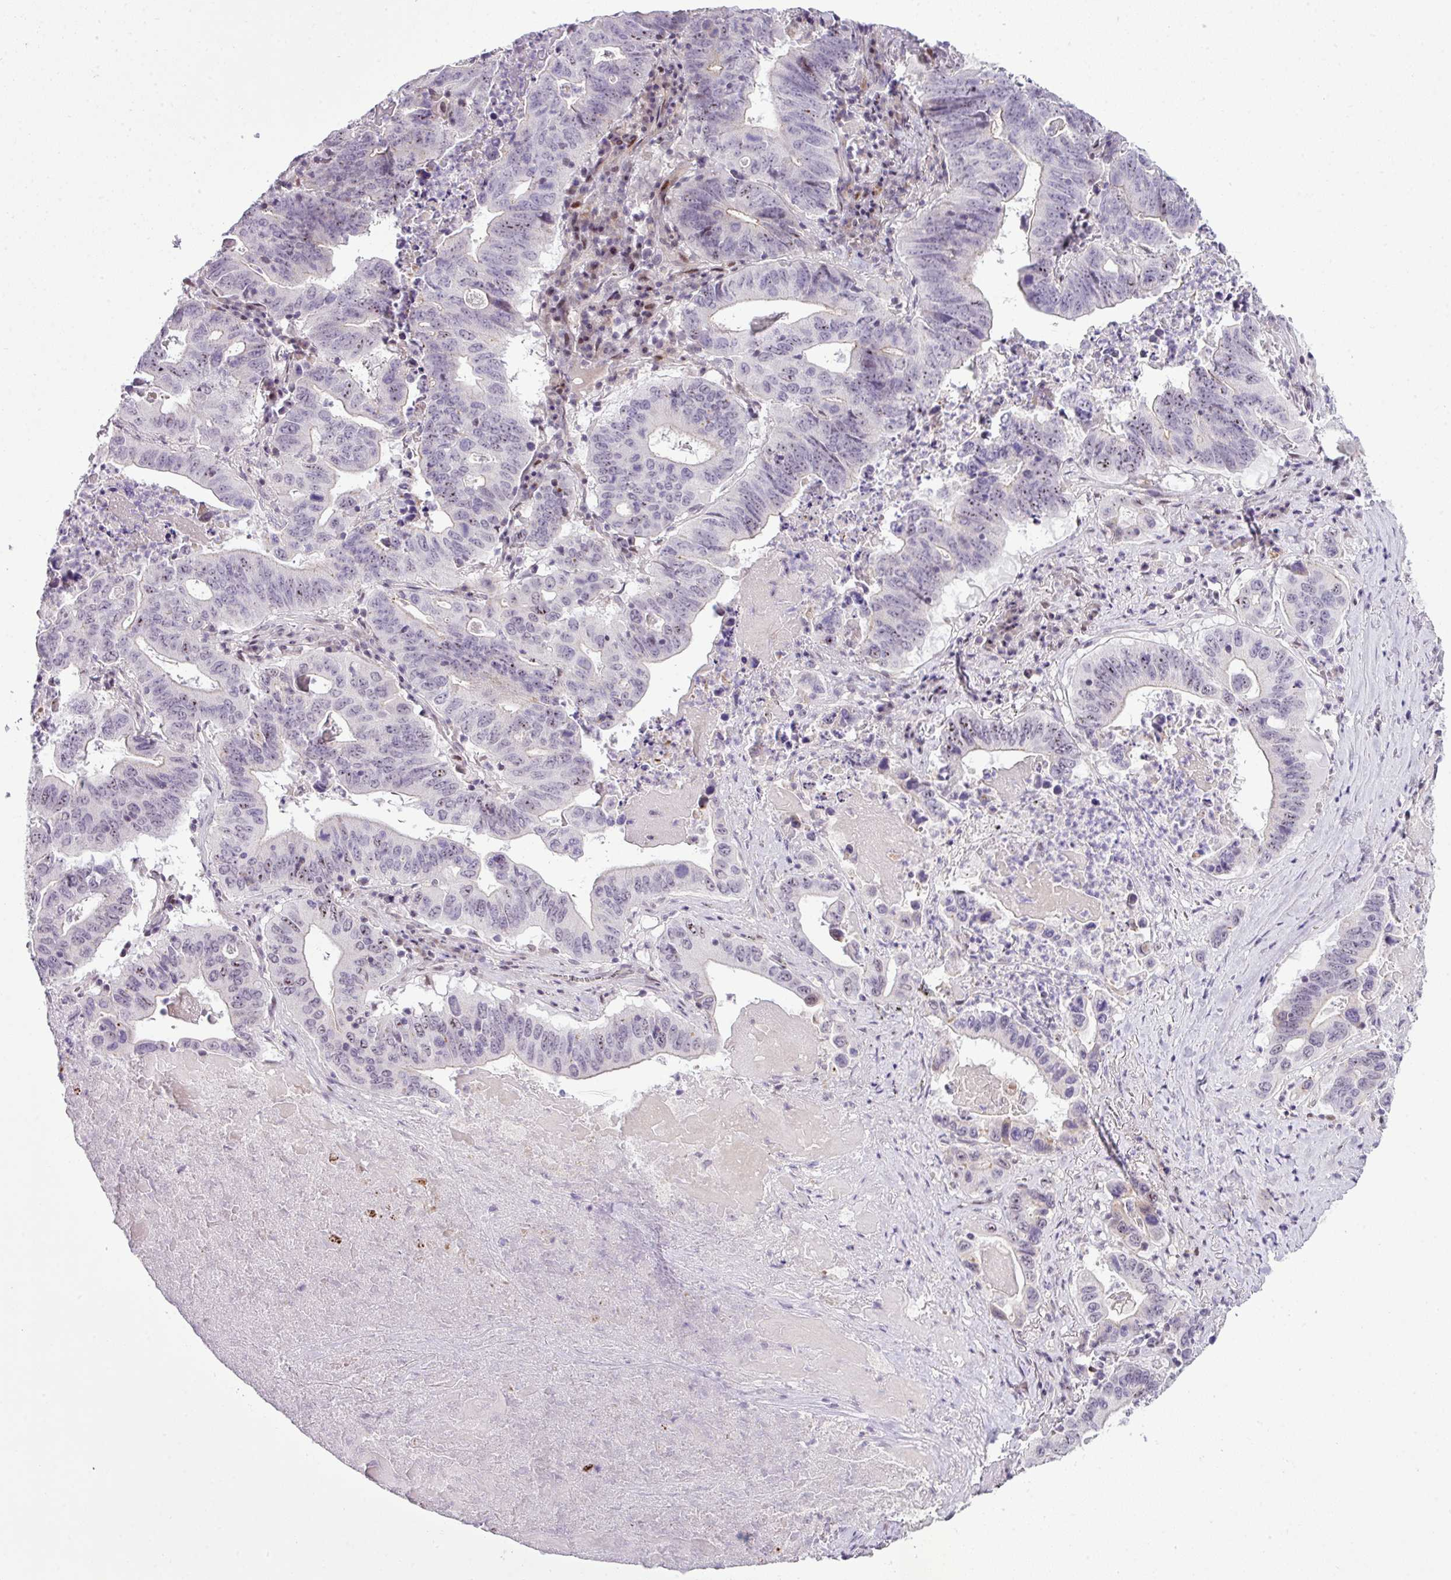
{"staining": {"intensity": "moderate", "quantity": "<25%", "location": "nuclear"}, "tissue": "lung cancer", "cell_type": "Tumor cells", "image_type": "cancer", "snomed": [{"axis": "morphology", "description": "Adenocarcinoma, NOS"}, {"axis": "topography", "description": "Lung"}], "caption": "Approximately <25% of tumor cells in human adenocarcinoma (lung) show moderate nuclear protein expression as visualized by brown immunohistochemical staining.", "gene": "ZNF688", "patient": {"sex": "female", "age": 60}}